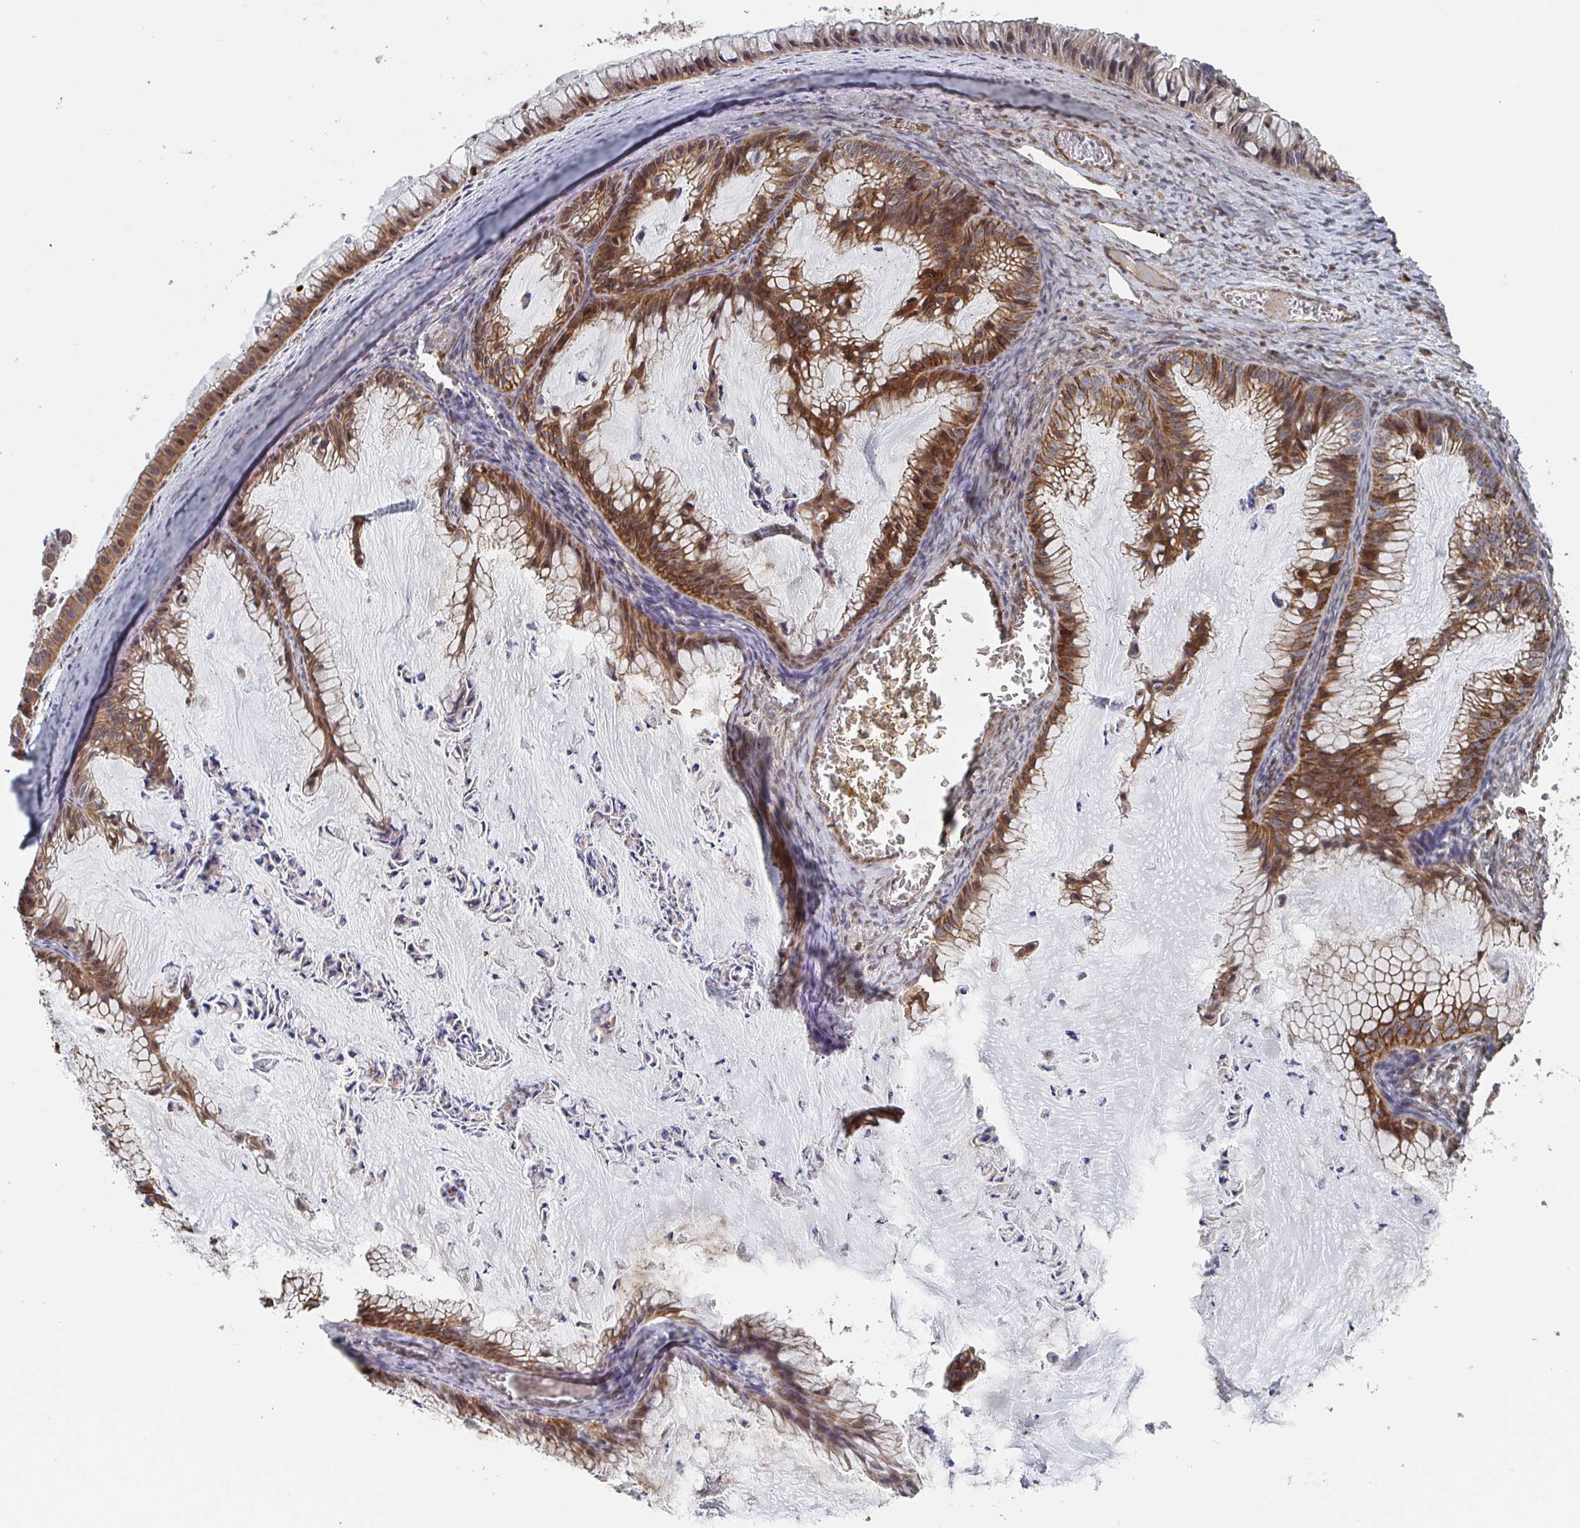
{"staining": {"intensity": "moderate", "quantity": ">75%", "location": "cytoplasmic/membranous,nuclear"}, "tissue": "ovarian cancer", "cell_type": "Tumor cells", "image_type": "cancer", "snomed": [{"axis": "morphology", "description": "Cystadenocarcinoma, mucinous, NOS"}, {"axis": "topography", "description": "Ovary"}], "caption": "Immunohistochemical staining of ovarian cancer displays medium levels of moderate cytoplasmic/membranous and nuclear protein positivity in approximately >75% of tumor cells.", "gene": "DVL3", "patient": {"sex": "female", "age": 72}}